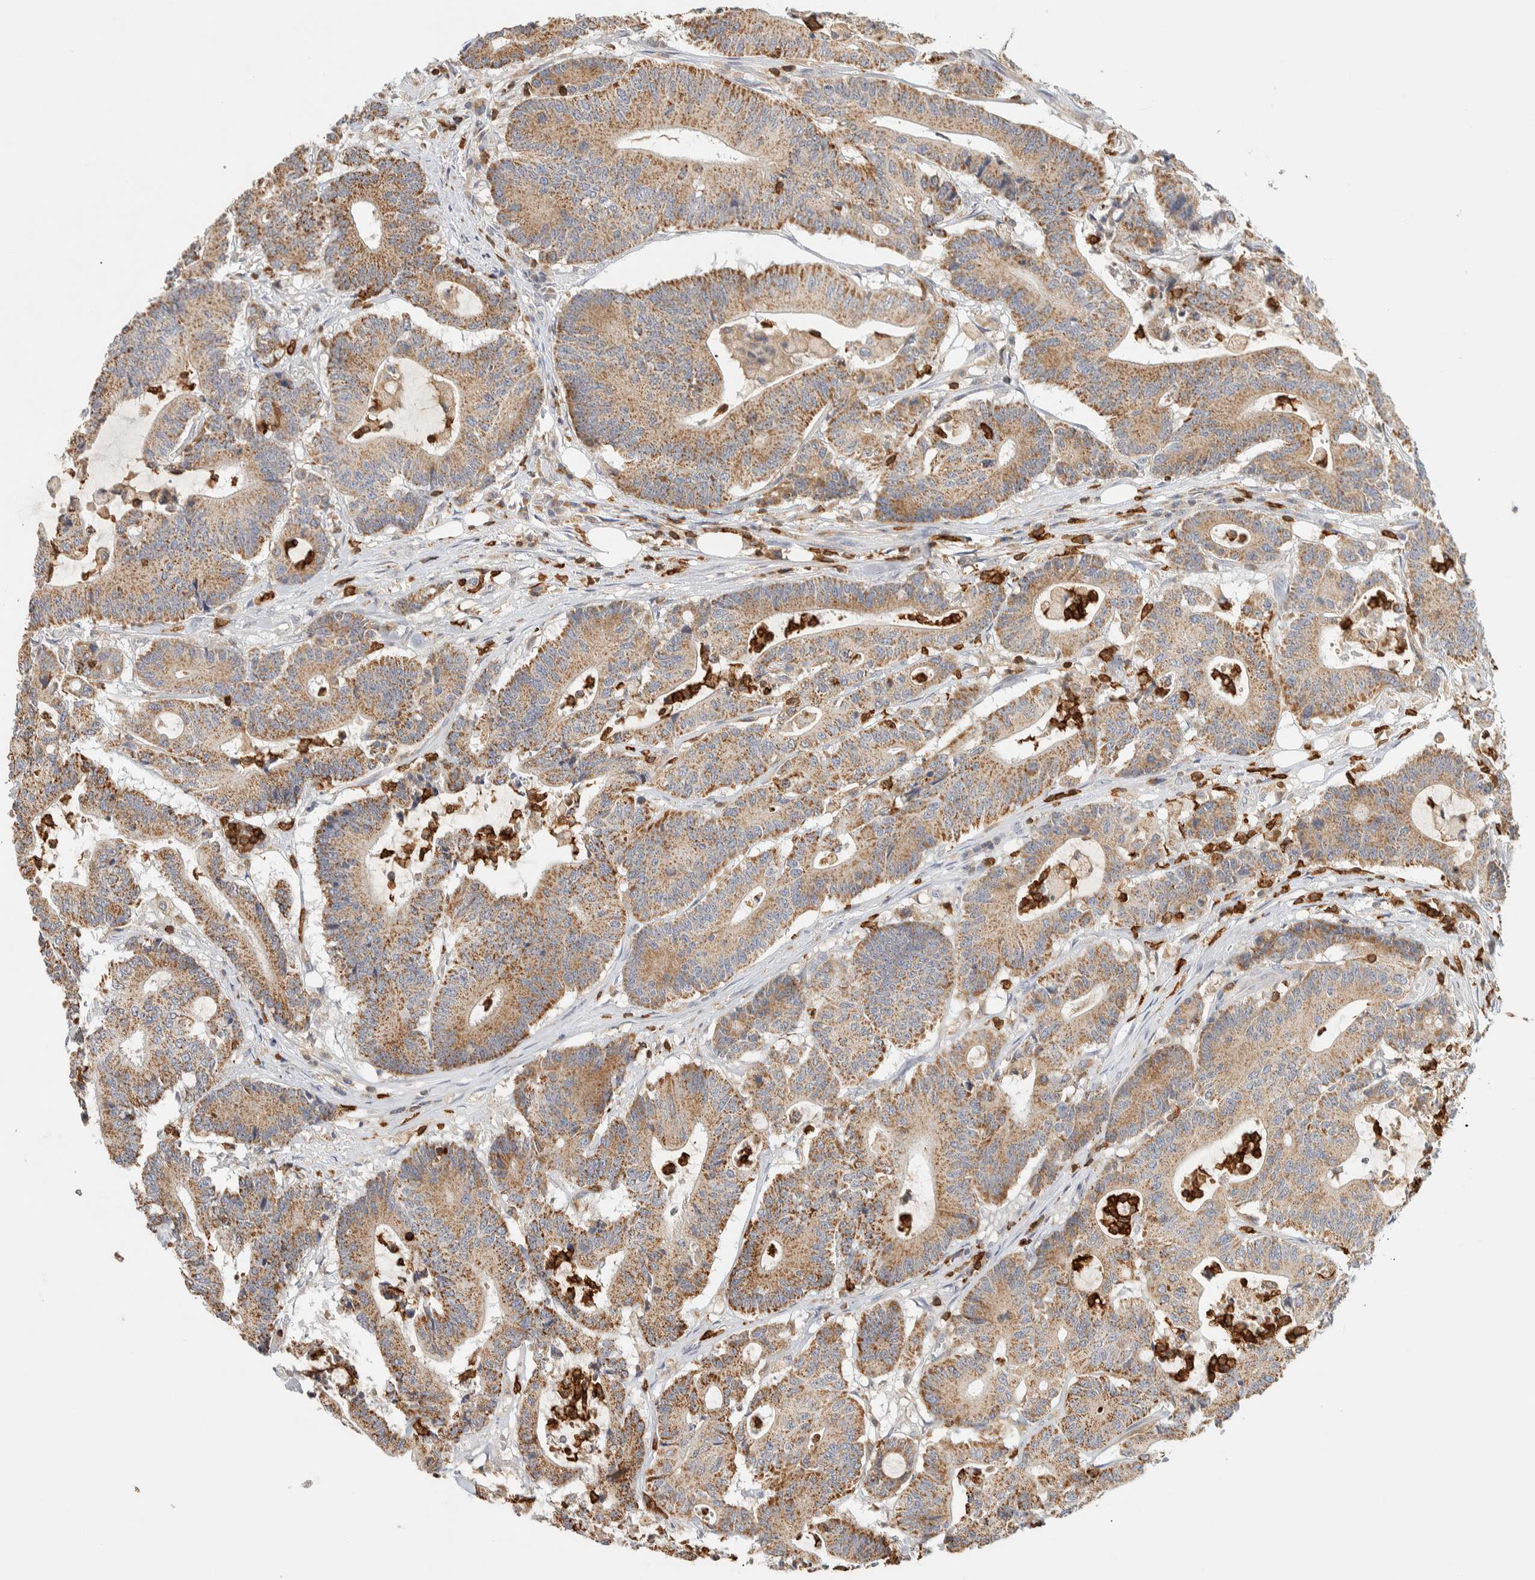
{"staining": {"intensity": "moderate", "quantity": ">75%", "location": "cytoplasmic/membranous"}, "tissue": "colorectal cancer", "cell_type": "Tumor cells", "image_type": "cancer", "snomed": [{"axis": "morphology", "description": "Adenocarcinoma, NOS"}, {"axis": "topography", "description": "Colon"}], "caption": "IHC photomicrograph of colorectal cancer (adenocarcinoma) stained for a protein (brown), which displays medium levels of moderate cytoplasmic/membranous positivity in about >75% of tumor cells.", "gene": "RUNDC1", "patient": {"sex": "female", "age": 84}}